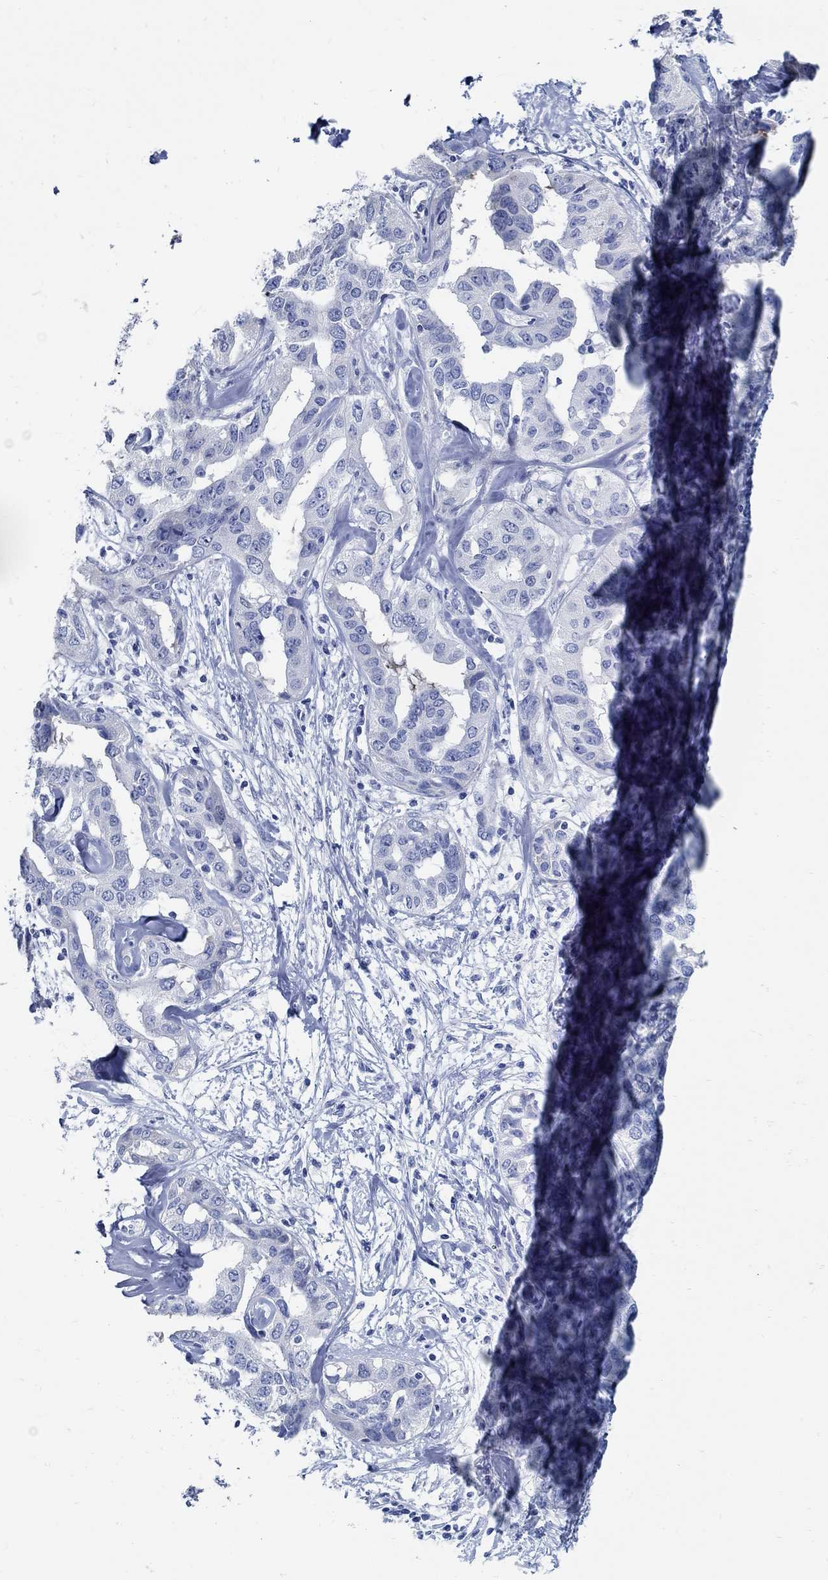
{"staining": {"intensity": "negative", "quantity": "none", "location": "none"}, "tissue": "liver cancer", "cell_type": "Tumor cells", "image_type": "cancer", "snomed": [{"axis": "morphology", "description": "Cholangiocarcinoma"}, {"axis": "topography", "description": "Liver"}], "caption": "DAB immunohistochemical staining of human liver cancer displays no significant staining in tumor cells.", "gene": "C15orf39", "patient": {"sex": "male", "age": 59}}